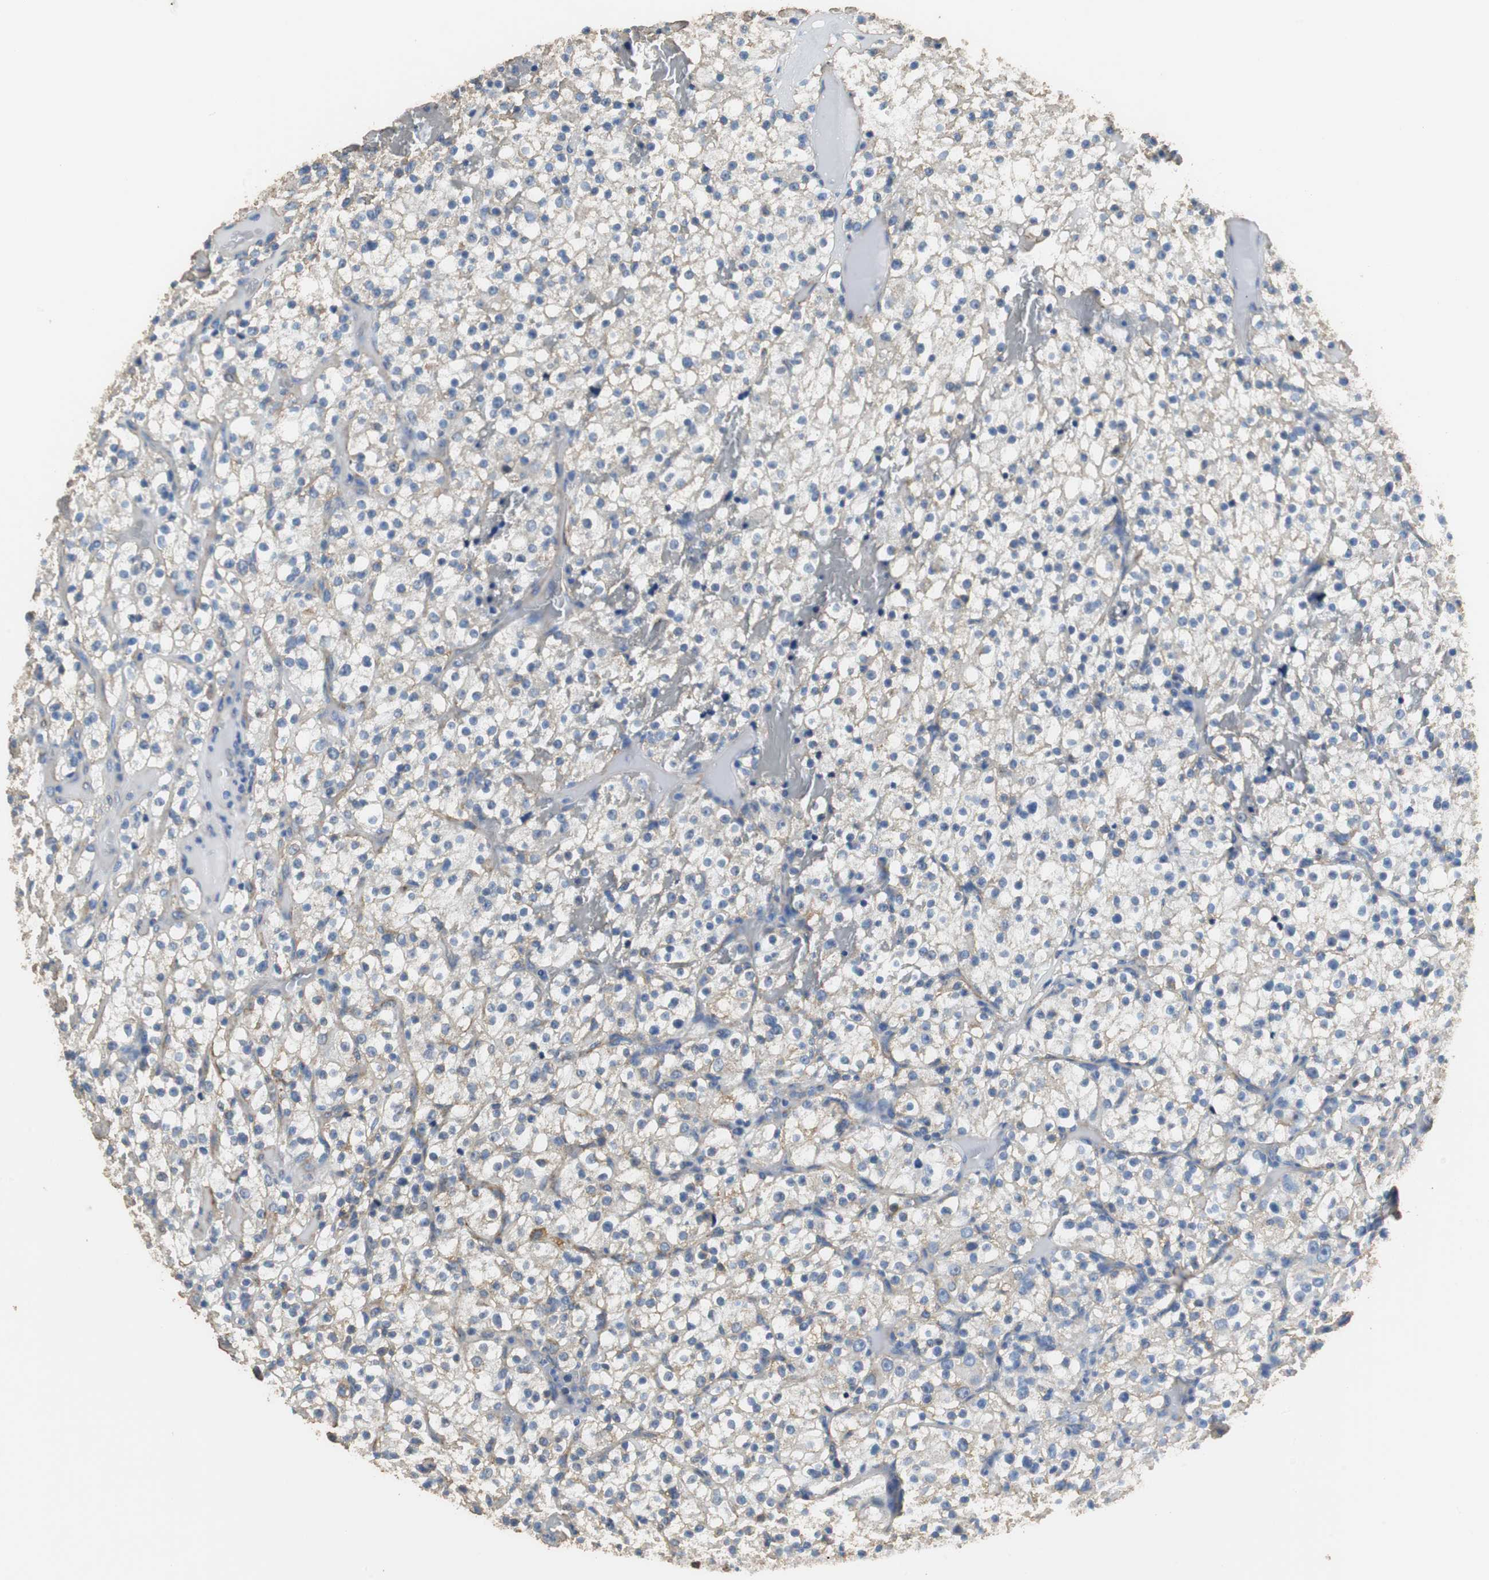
{"staining": {"intensity": "weak", "quantity": "25%-75%", "location": "cytoplasmic/membranous"}, "tissue": "renal cancer", "cell_type": "Tumor cells", "image_type": "cancer", "snomed": [{"axis": "morphology", "description": "Normal tissue, NOS"}, {"axis": "morphology", "description": "Adenocarcinoma, NOS"}, {"axis": "topography", "description": "Kidney"}], "caption": "The immunohistochemical stain highlights weak cytoplasmic/membranous positivity in tumor cells of renal cancer (adenocarcinoma) tissue.", "gene": "NNT", "patient": {"sex": "female", "age": 72}}